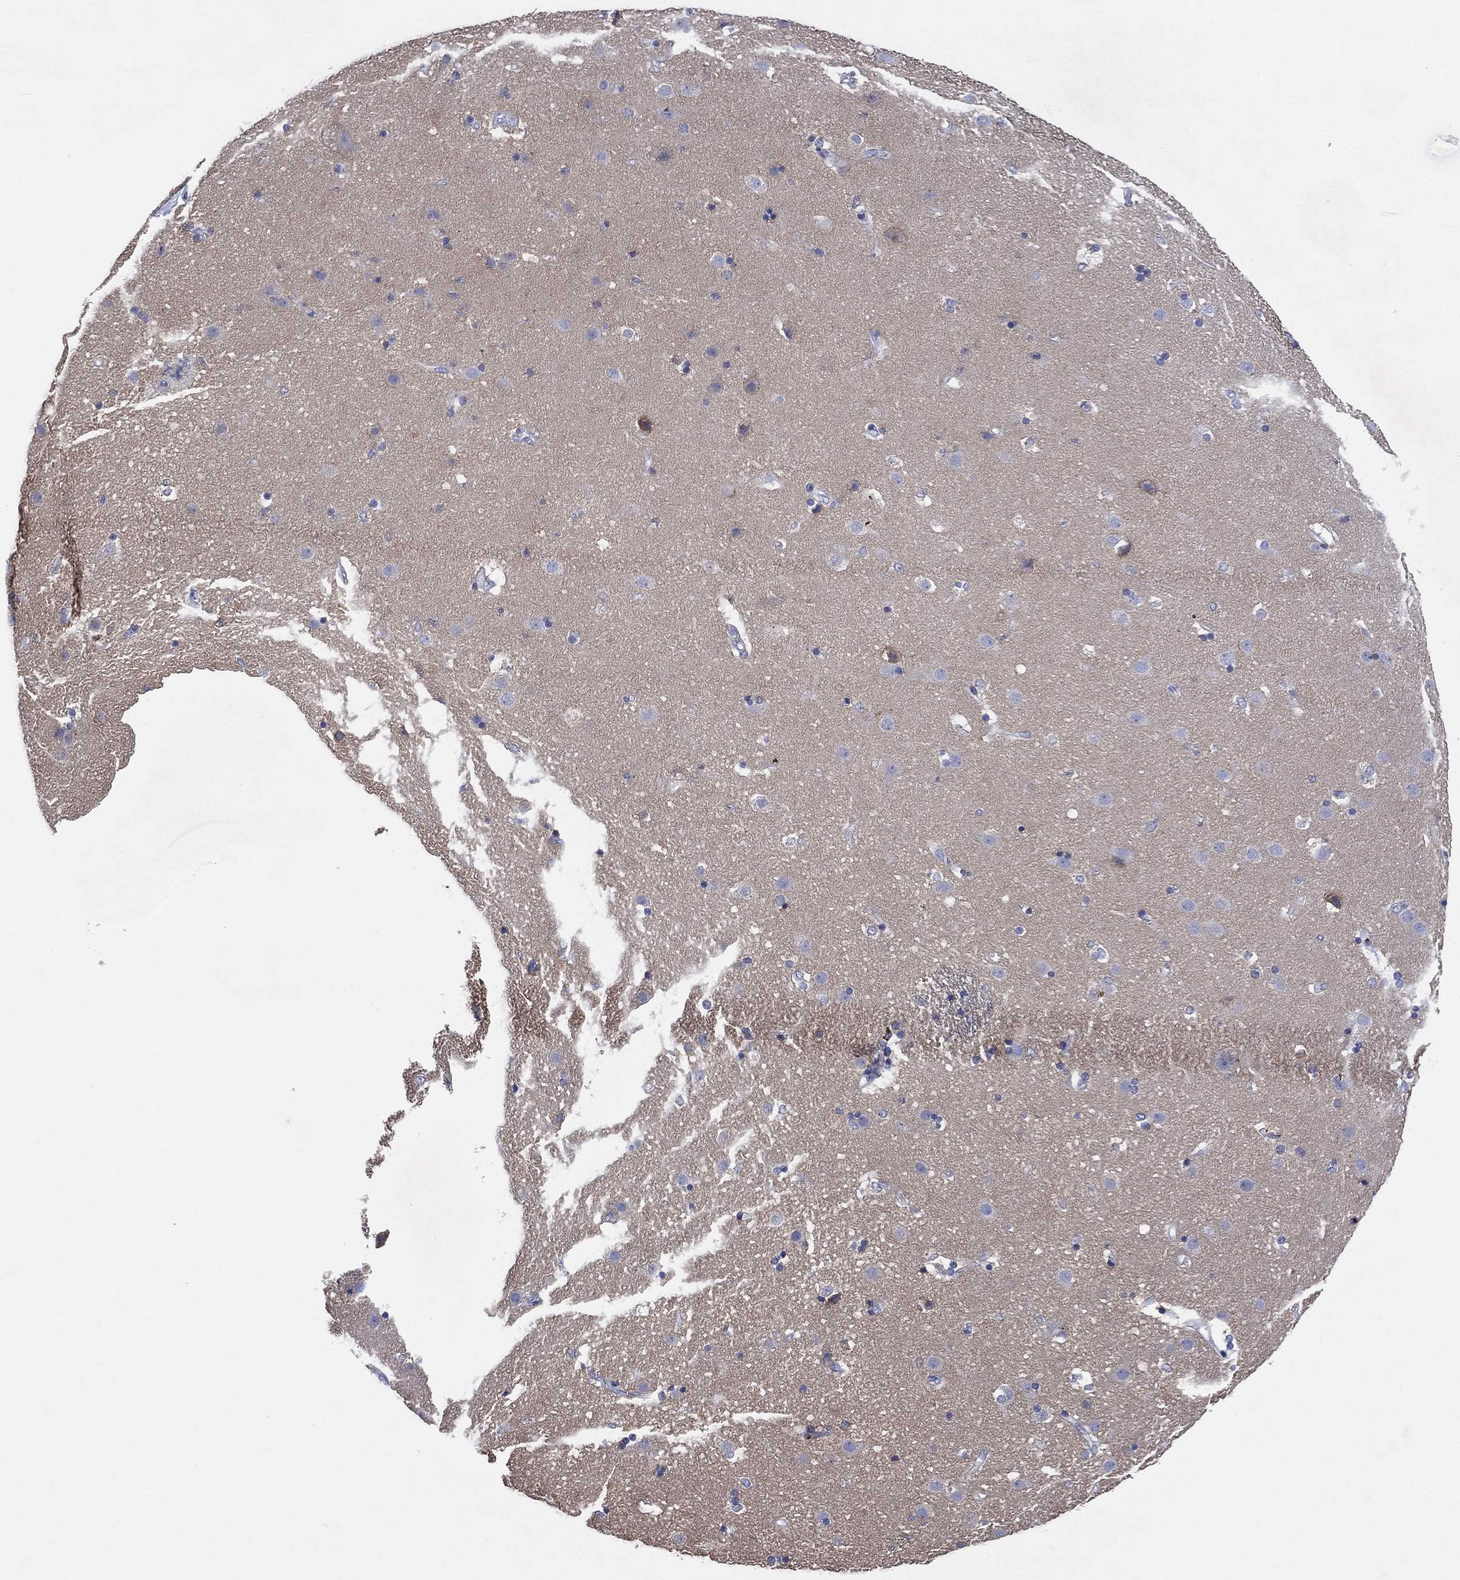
{"staining": {"intensity": "negative", "quantity": "none", "location": "none"}, "tissue": "caudate", "cell_type": "Glial cells", "image_type": "normal", "snomed": [{"axis": "morphology", "description": "Normal tissue, NOS"}, {"axis": "topography", "description": "Lateral ventricle wall"}], "caption": "Immunohistochemical staining of normal caudate shows no significant staining in glial cells. (DAB immunohistochemistry with hematoxylin counter stain).", "gene": "CHRNA3", "patient": {"sex": "female", "age": 71}}